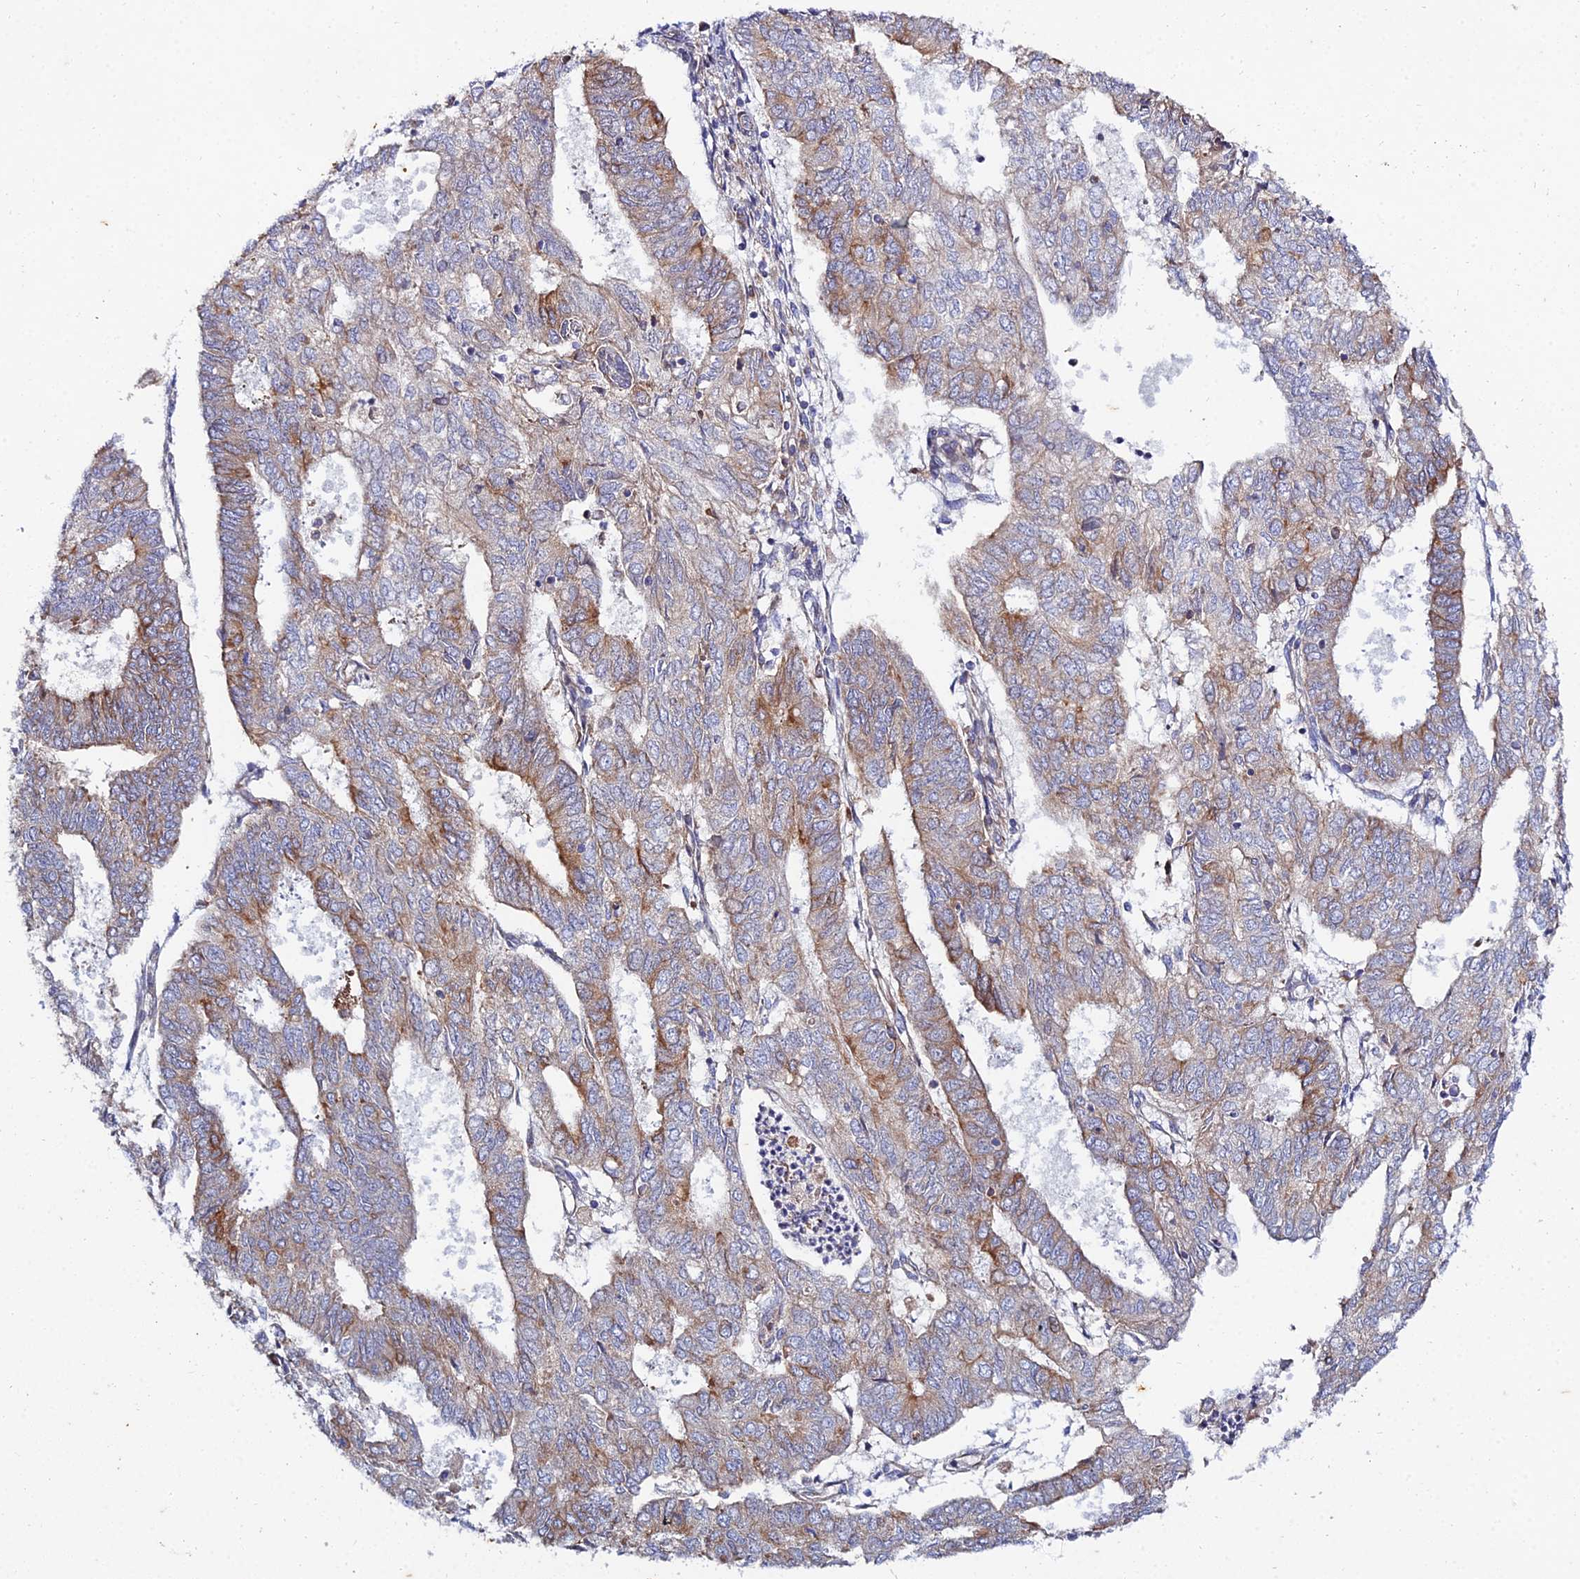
{"staining": {"intensity": "moderate", "quantity": "<25%", "location": "cytoplasmic/membranous"}, "tissue": "endometrial cancer", "cell_type": "Tumor cells", "image_type": "cancer", "snomed": [{"axis": "morphology", "description": "Adenocarcinoma, NOS"}, {"axis": "topography", "description": "Endometrium"}], "caption": "This is a photomicrograph of immunohistochemistry staining of endometrial cancer (adenocarcinoma), which shows moderate expression in the cytoplasmic/membranous of tumor cells.", "gene": "ARL6IP1", "patient": {"sex": "female", "age": 68}}